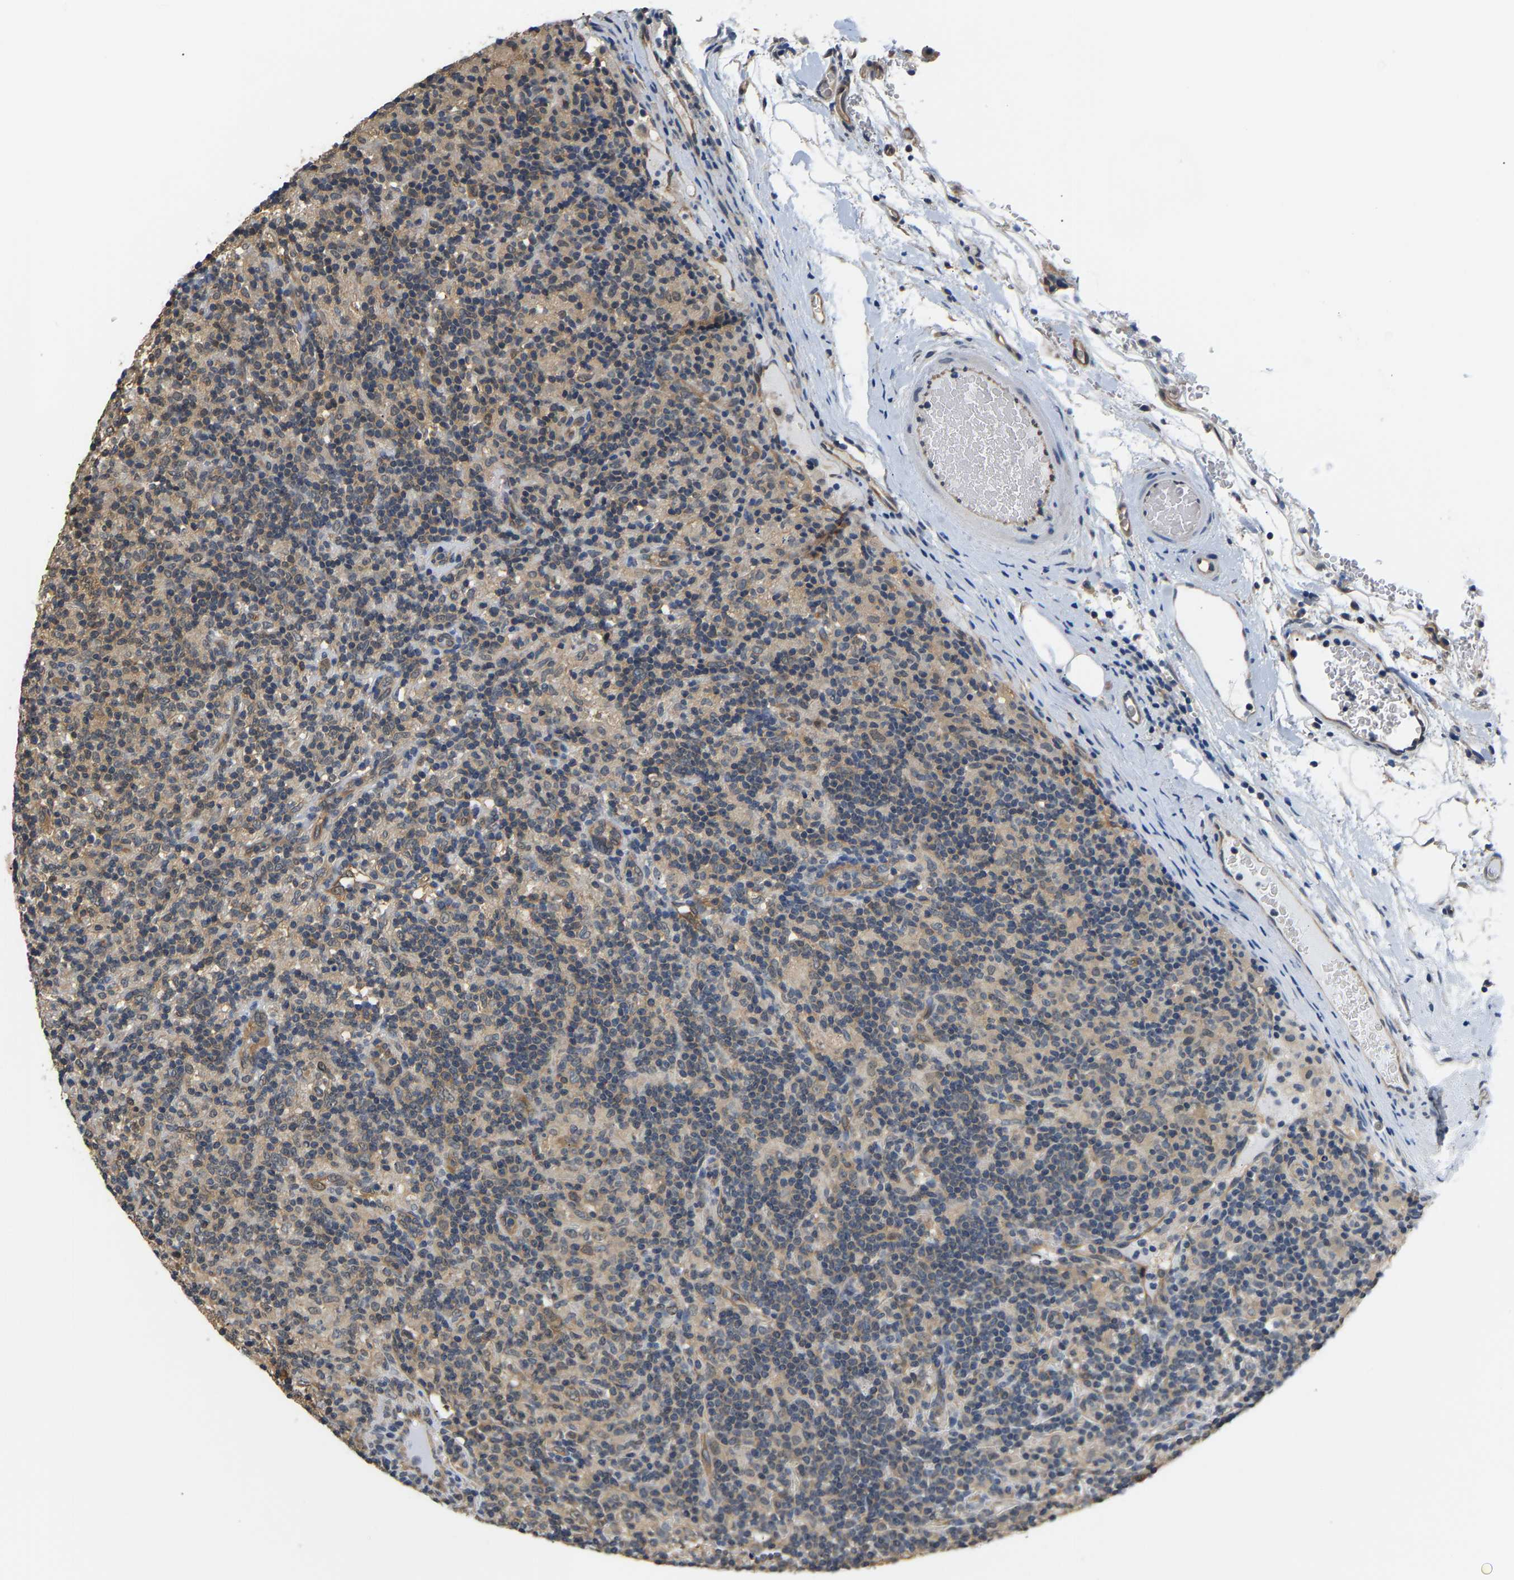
{"staining": {"intensity": "negative", "quantity": "none", "location": "none"}, "tissue": "lymphoma", "cell_type": "Tumor cells", "image_type": "cancer", "snomed": [{"axis": "morphology", "description": "Hodgkin's disease, NOS"}, {"axis": "topography", "description": "Lymph node"}], "caption": "Lymphoma was stained to show a protein in brown. There is no significant staining in tumor cells.", "gene": "ARHGEF12", "patient": {"sex": "male", "age": 70}}